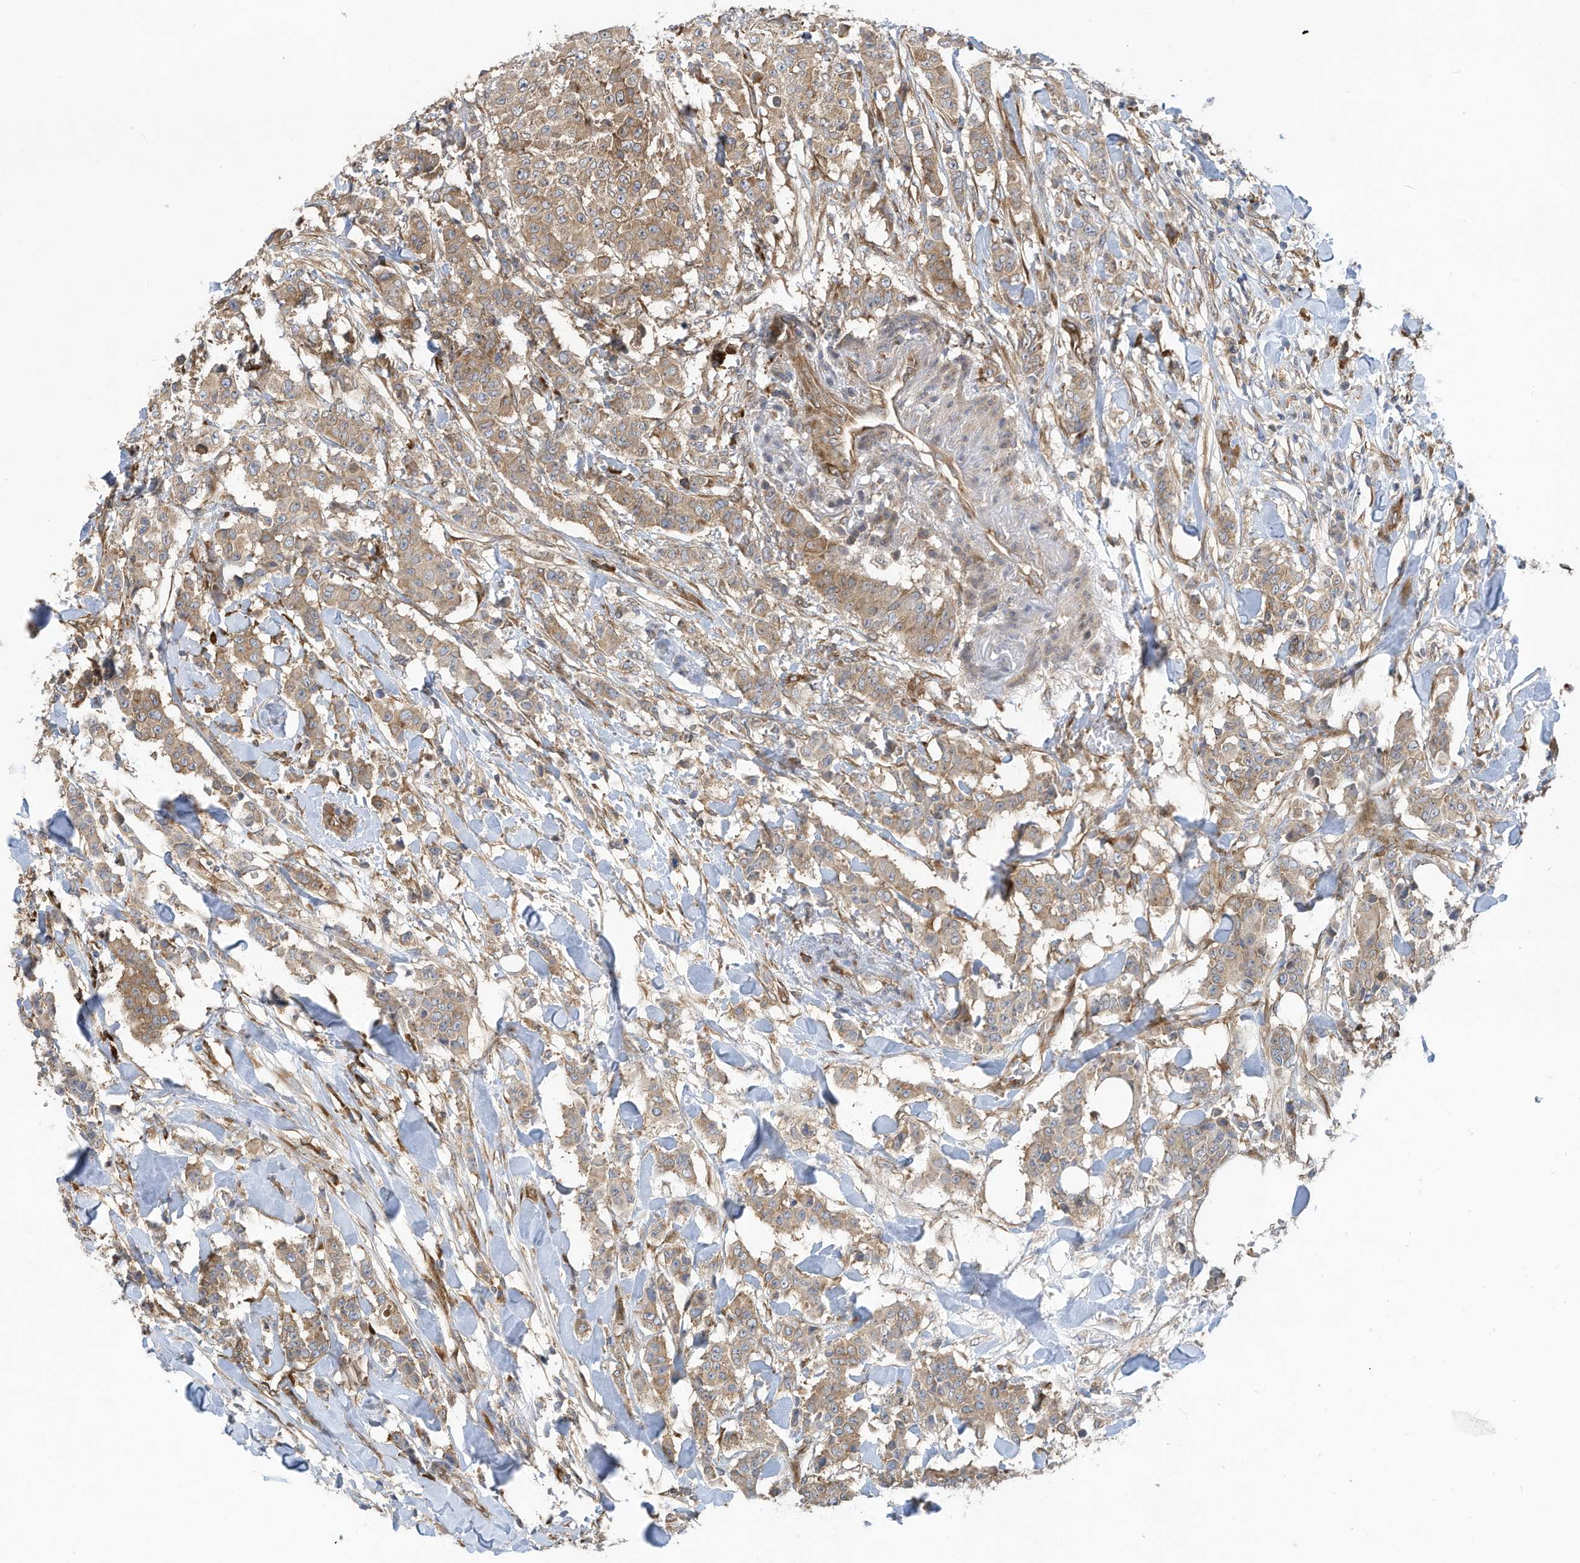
{"staining": {"intensity": "moderate", "quantity": ">75%", "location": "cytoplasmic/membranous"}, "tissue": "breast cancer", "cell_type": "Tumor cells", "image_type": "cancer", "snomed": [{"axis": "morphology", "description": "Duct carcinoma"}, {"axis": "topography", "description": "Breast"}], "caption": "IHC of breast cancer displays medium levels of moderate cytoplasmic/membranous staining in about >75% of tumor cells.", "gene": "USE1", "patient": {"sex": "female", "age": 40}}